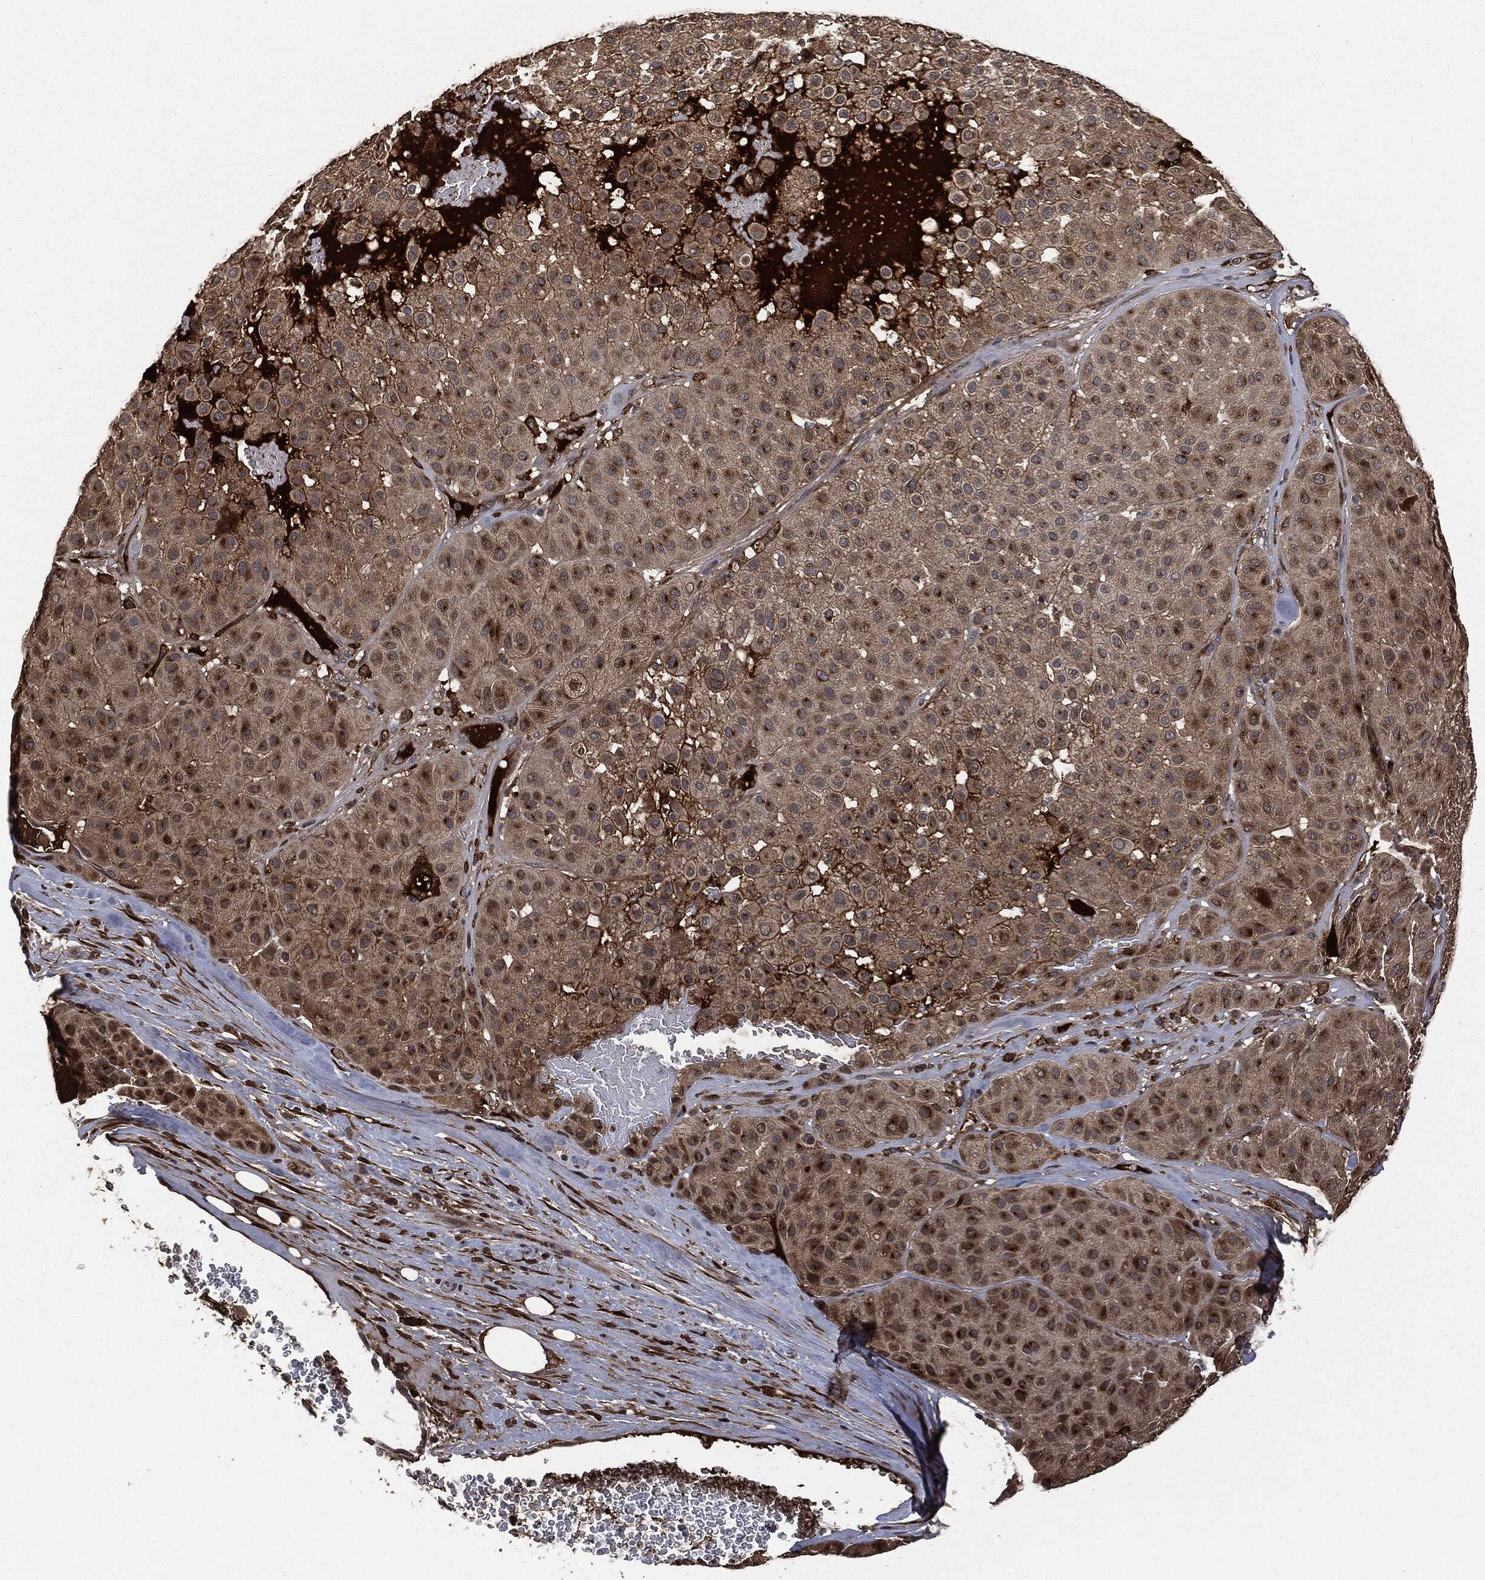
{"staining": {"intensity": "moderate", "quantity": "25%-75%", "location": "cytoplasmic/membranous"}, "tissue": "melanoma", "cell_type": "Tumor cells", "image_type": "cancer", "snomed": [{"axis": "morphology", "description": "Malignant melanoma, Metastatic site"}, {"axis": "topography", "description": "Smooth muscle"}], "caption": "Immunohistochemistry staining of malignant melanoma (metastatic site), which displays medium levels of moderate cytoplasmic/membranous expression in about 25%-75% of tumor cells indicating moderate cytoplasmic/membranous protein staining. The staining was performed using DAB (3,3'-diaminobenzidine) (brown) for protein detection and nuclei were counterstained in hematoxylin (blue).", "gene": "CRABP2", "patient": {"sex": "male", "age": 41}}